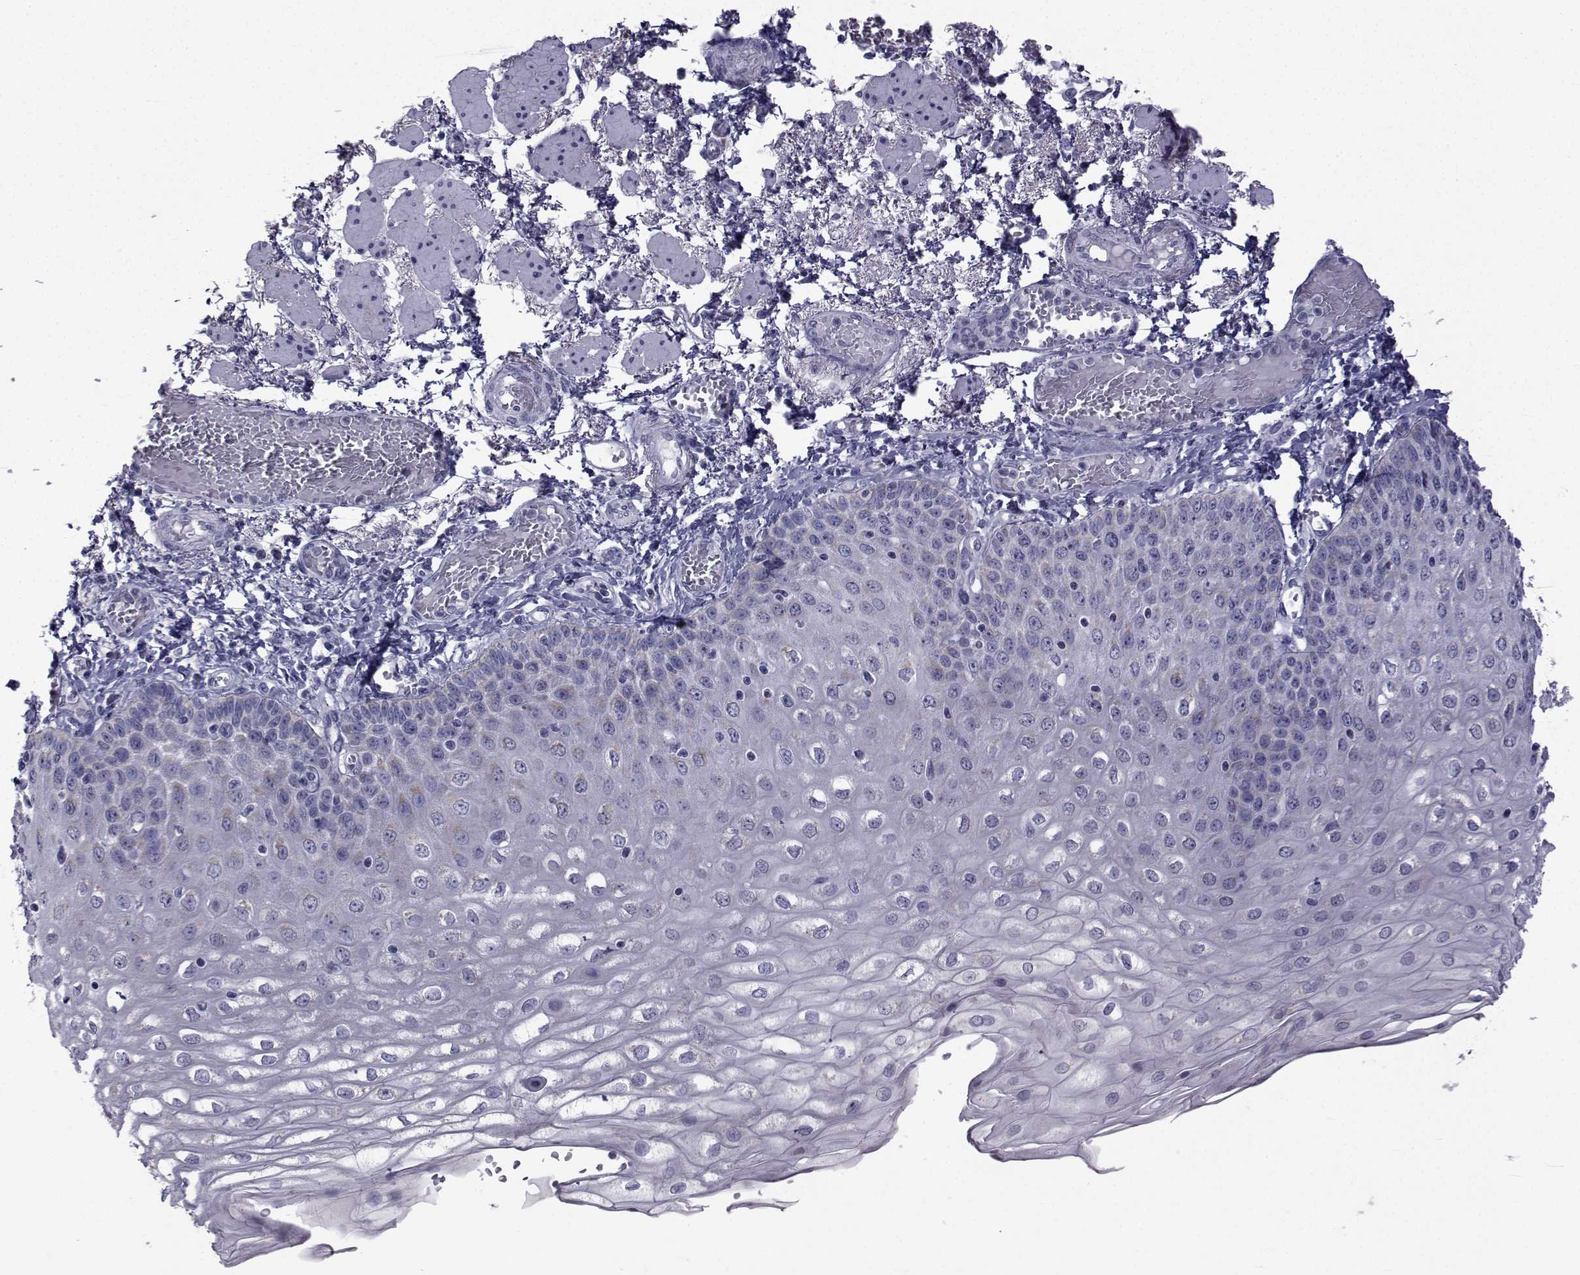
{"staining": {"intensity": "negative", "quantity": "none", "location": "none"}, "tissue": "esophagus", "cell_type": "Squamous epithelial cells", "image_type": "normal", "snomed": [{"axis": "morphology", "description": "Normal tissue, NOS"}, {"axis": "morphology", "description": "Adenocarcinoma, NOS"}, {"axis": "topography", "description": "Esophagus"}], "caption": "Immunohistochemistry (IHC) of unremarkable human esophagus exhibits no expression in squamous epithelial cells.", "gene": "FDXR", "patient": {"sex": "male", "age": 81}}